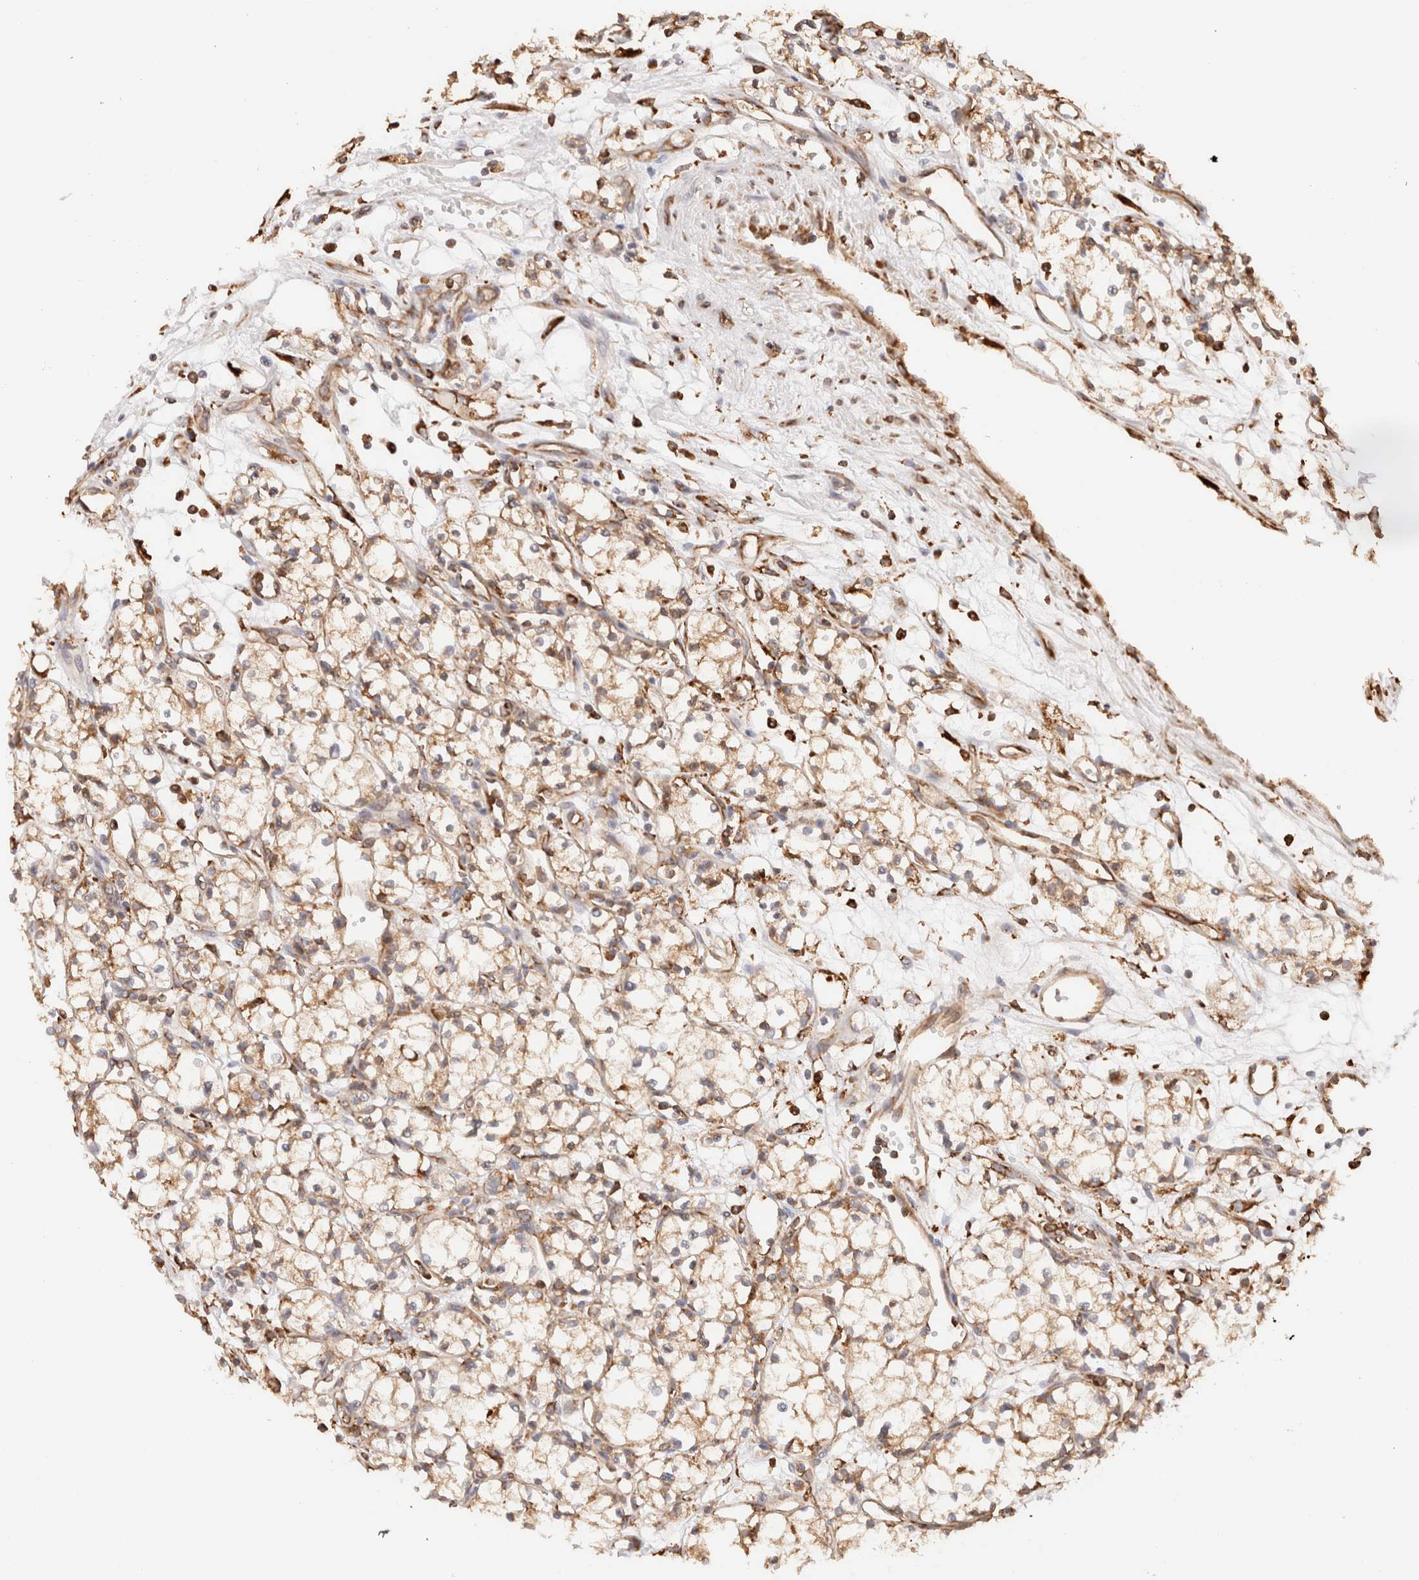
{"staining": {"intensity": "weak", "quantity": ">75%", "location": "cytoplasmic/membranous"}, "tissue": "renal cancer", "cell_type": "Tumor cells", "image_type": "cancer", "snomed": [{"axis": "morphology", "description": "Normal tissue, NOS"}, {"axis": "morphology", "description": "Adenocarcinoma, NOS"}, {"axis": "topography", "description": "Kidney"}], "caption": "Weak cytoplasmic/membranous expression is seen in approximately >75% of tumor cells in renal cancer. (DAB (3,3'-diaminobenzidine) IHC with brightfield microscopy, high magnification).", "gene": "FER", "patient": {"sex": "male", "age": 59}}